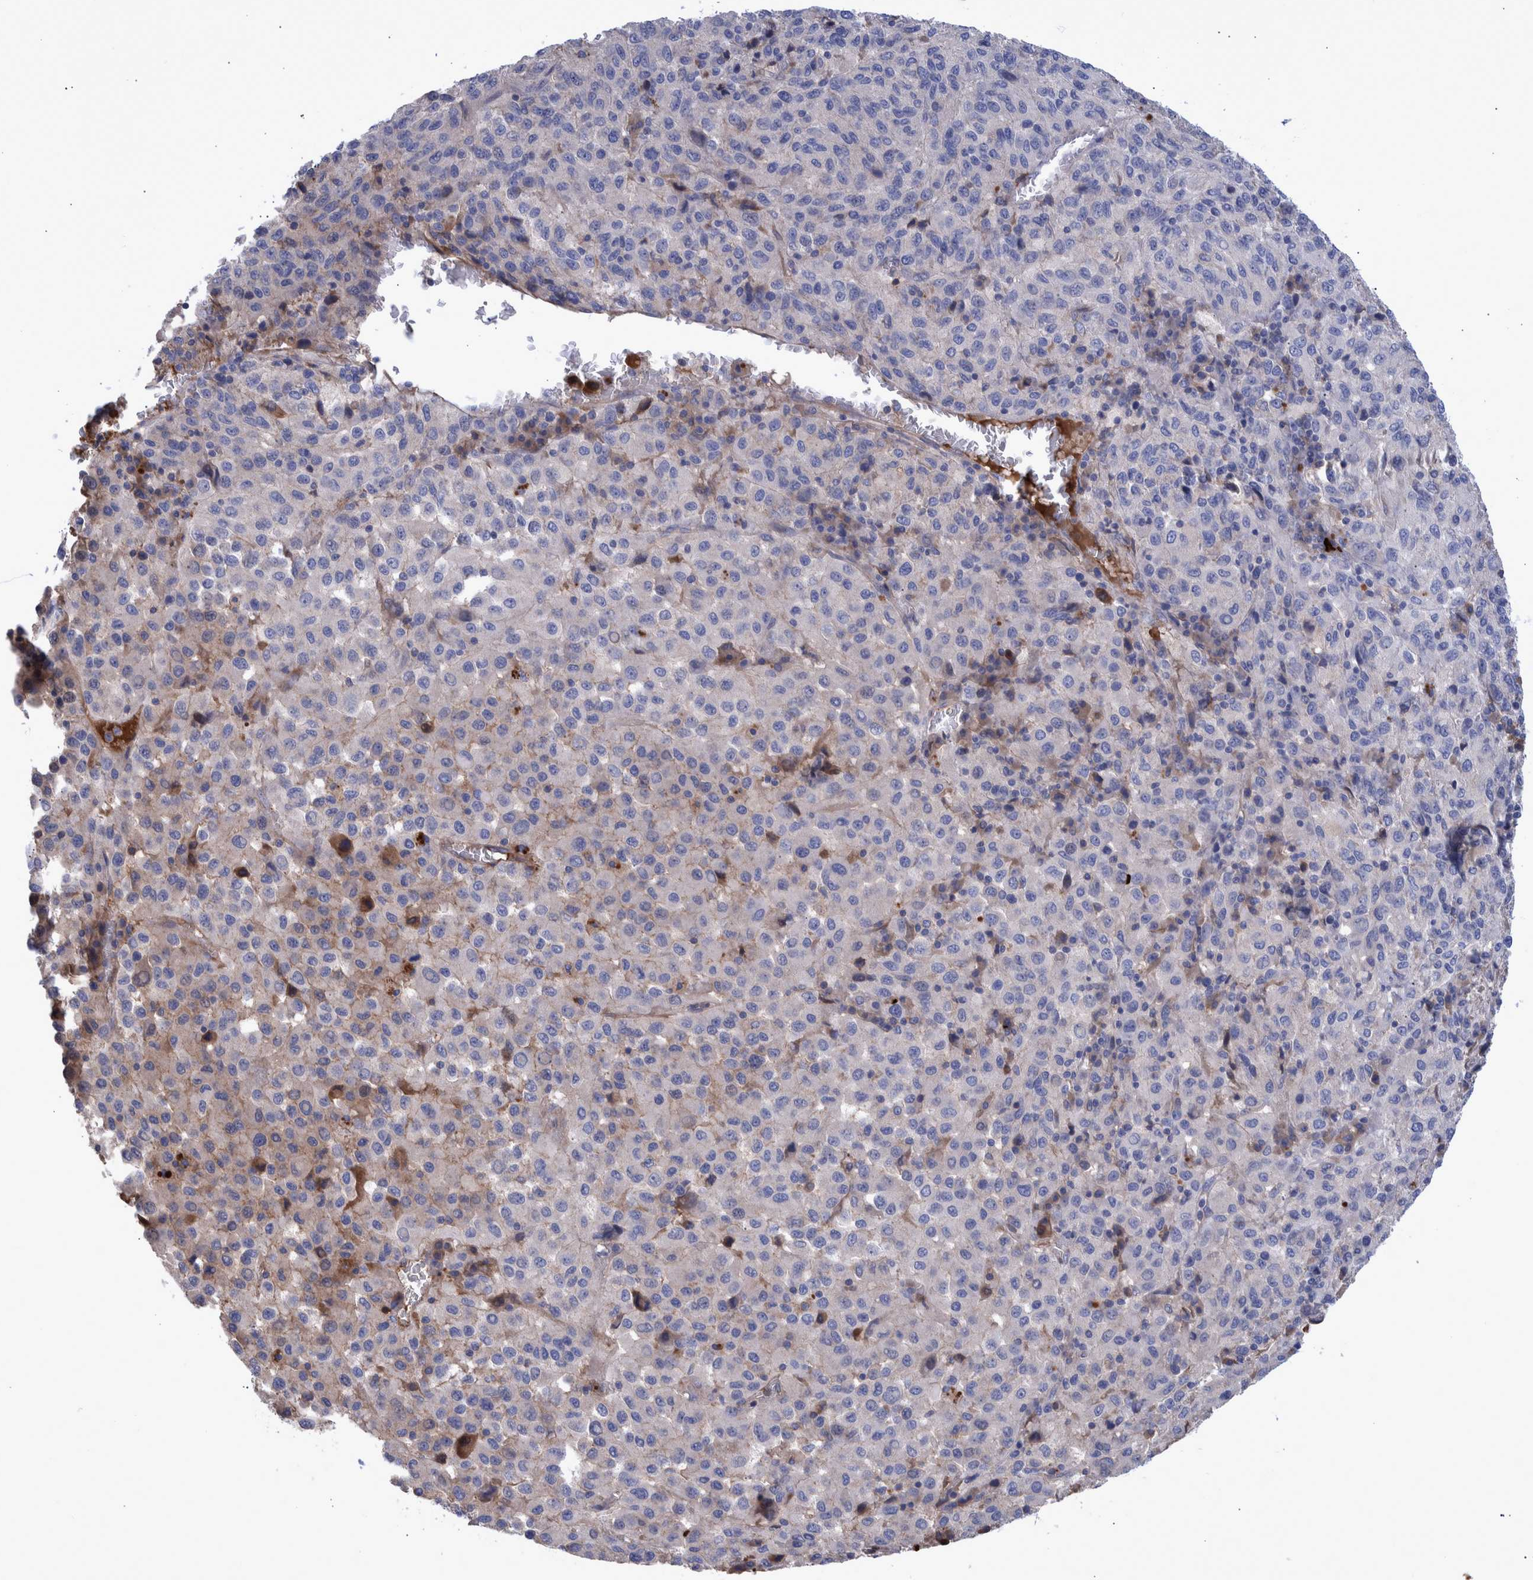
{"staining": {"intensity": "negative", "quantity": "none", "location": "none"}, "tissue": "melanoma", "cell_type": "Tumor cells", "image_type": "cancer", "snomed": [{"axis": "morphology", "description": "Malignant melanoma, Metastatic site"}, {"axis": "topography", "description": "Lung"}], "caption": "Tumor cells are negative for protein expression in human melanoma.", "gene": "DLL4", "patient": {"sex": "male", "age": 64}}